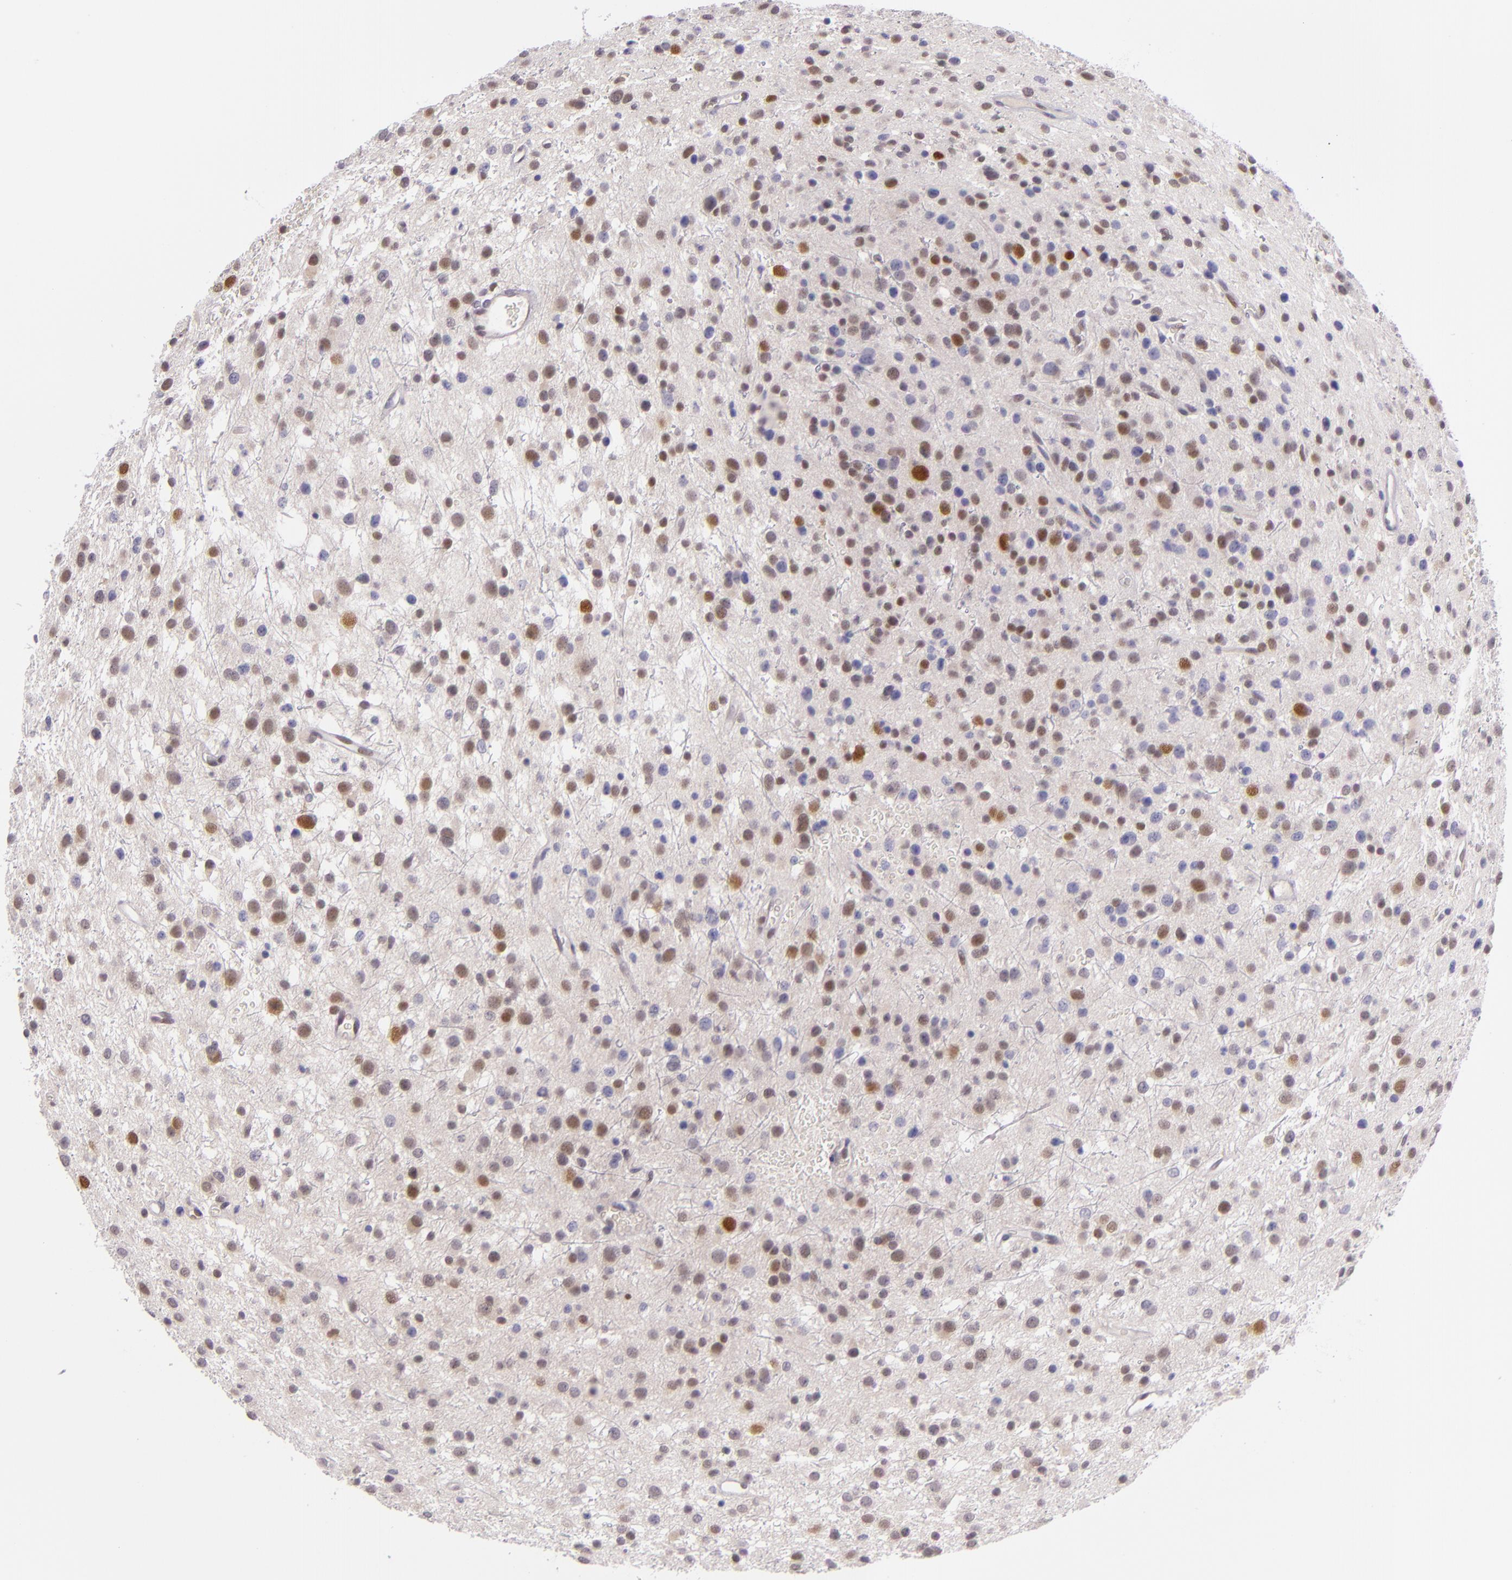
{"staining": {"intensity": "moderate", "quantity": "25%-75%", "location": "nuclear"}, "tissue": "glioma", "cell_type": "Tumor cells", "image_type": "cancer", "snomed": [{"axis": "morphology", "description": "Glioma, malignant, Low grade"}, {"axis": "topography", "description": "Brain"}], "caption": "Glioma stained for a protein shows moderate nuclear positivity in tumor cells.", "gene": "CSE1L", "patient": {"sex": "female", "age": 36}}